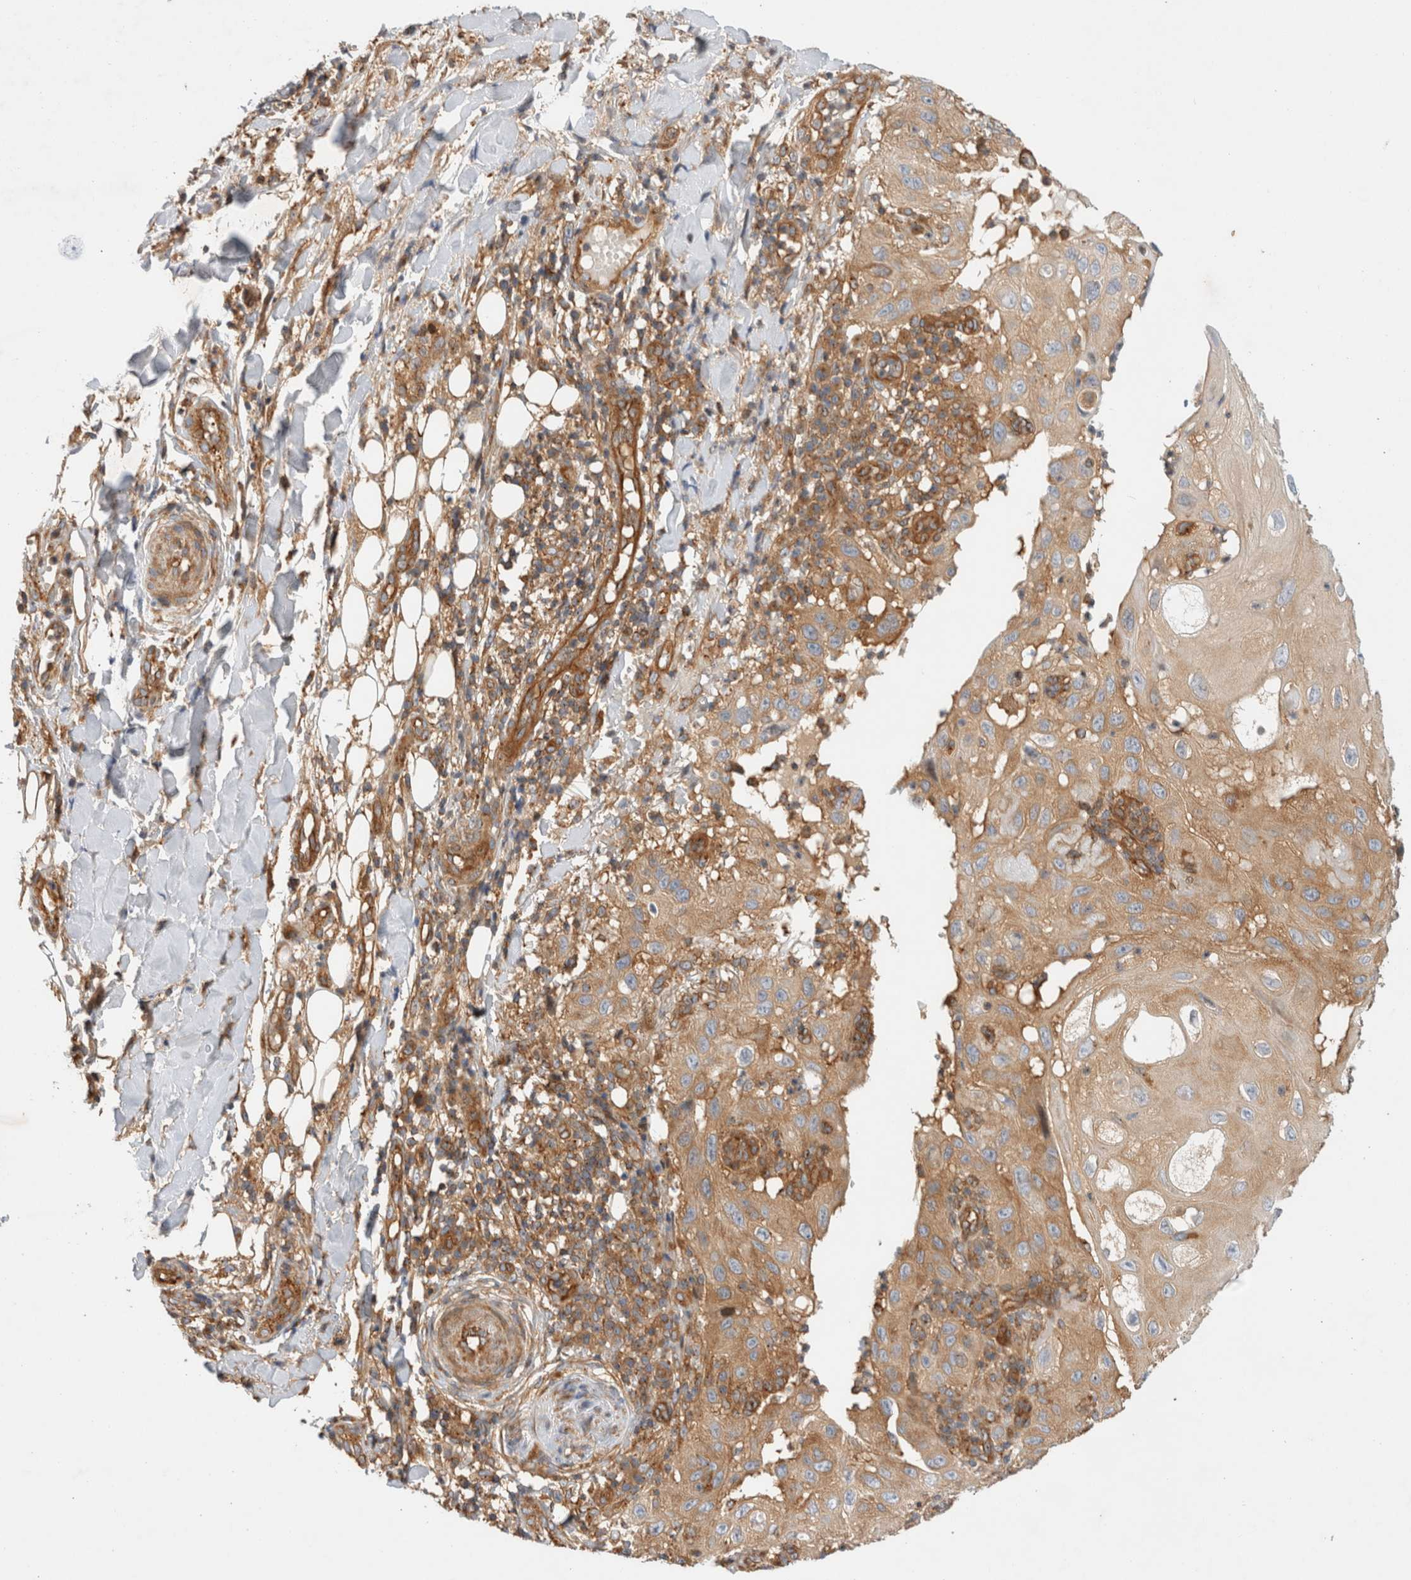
{"staining": {"intensity": "moderate", "quantity": ">75%", "location": "cytoplasmic/membranous"}, "tissue": "skin cancer", "cell_type": "Tumor cells", "image_type": "cancer", "snomed": [{"axis": "morphology", "description": "Normal tissue, NOS"}, {"axis": "morphology", "description": "Squamous cell carcinoma, NOS"}, {"axis": "topography", "description": "Skin"}], "caption": "Immunohistochemistry image of neoplastic tissue: human skin squamous cell carcinoma stained using immunohistochemistry (IHC) shows medium levels of moderate protein expression localized specifically in the cytoplasmic/membranous of tumor cells, appearing as a cytoplasmic/membranous brown color.", "gene": "GPR150", "patient": {"sex": "female", "age": 96}}